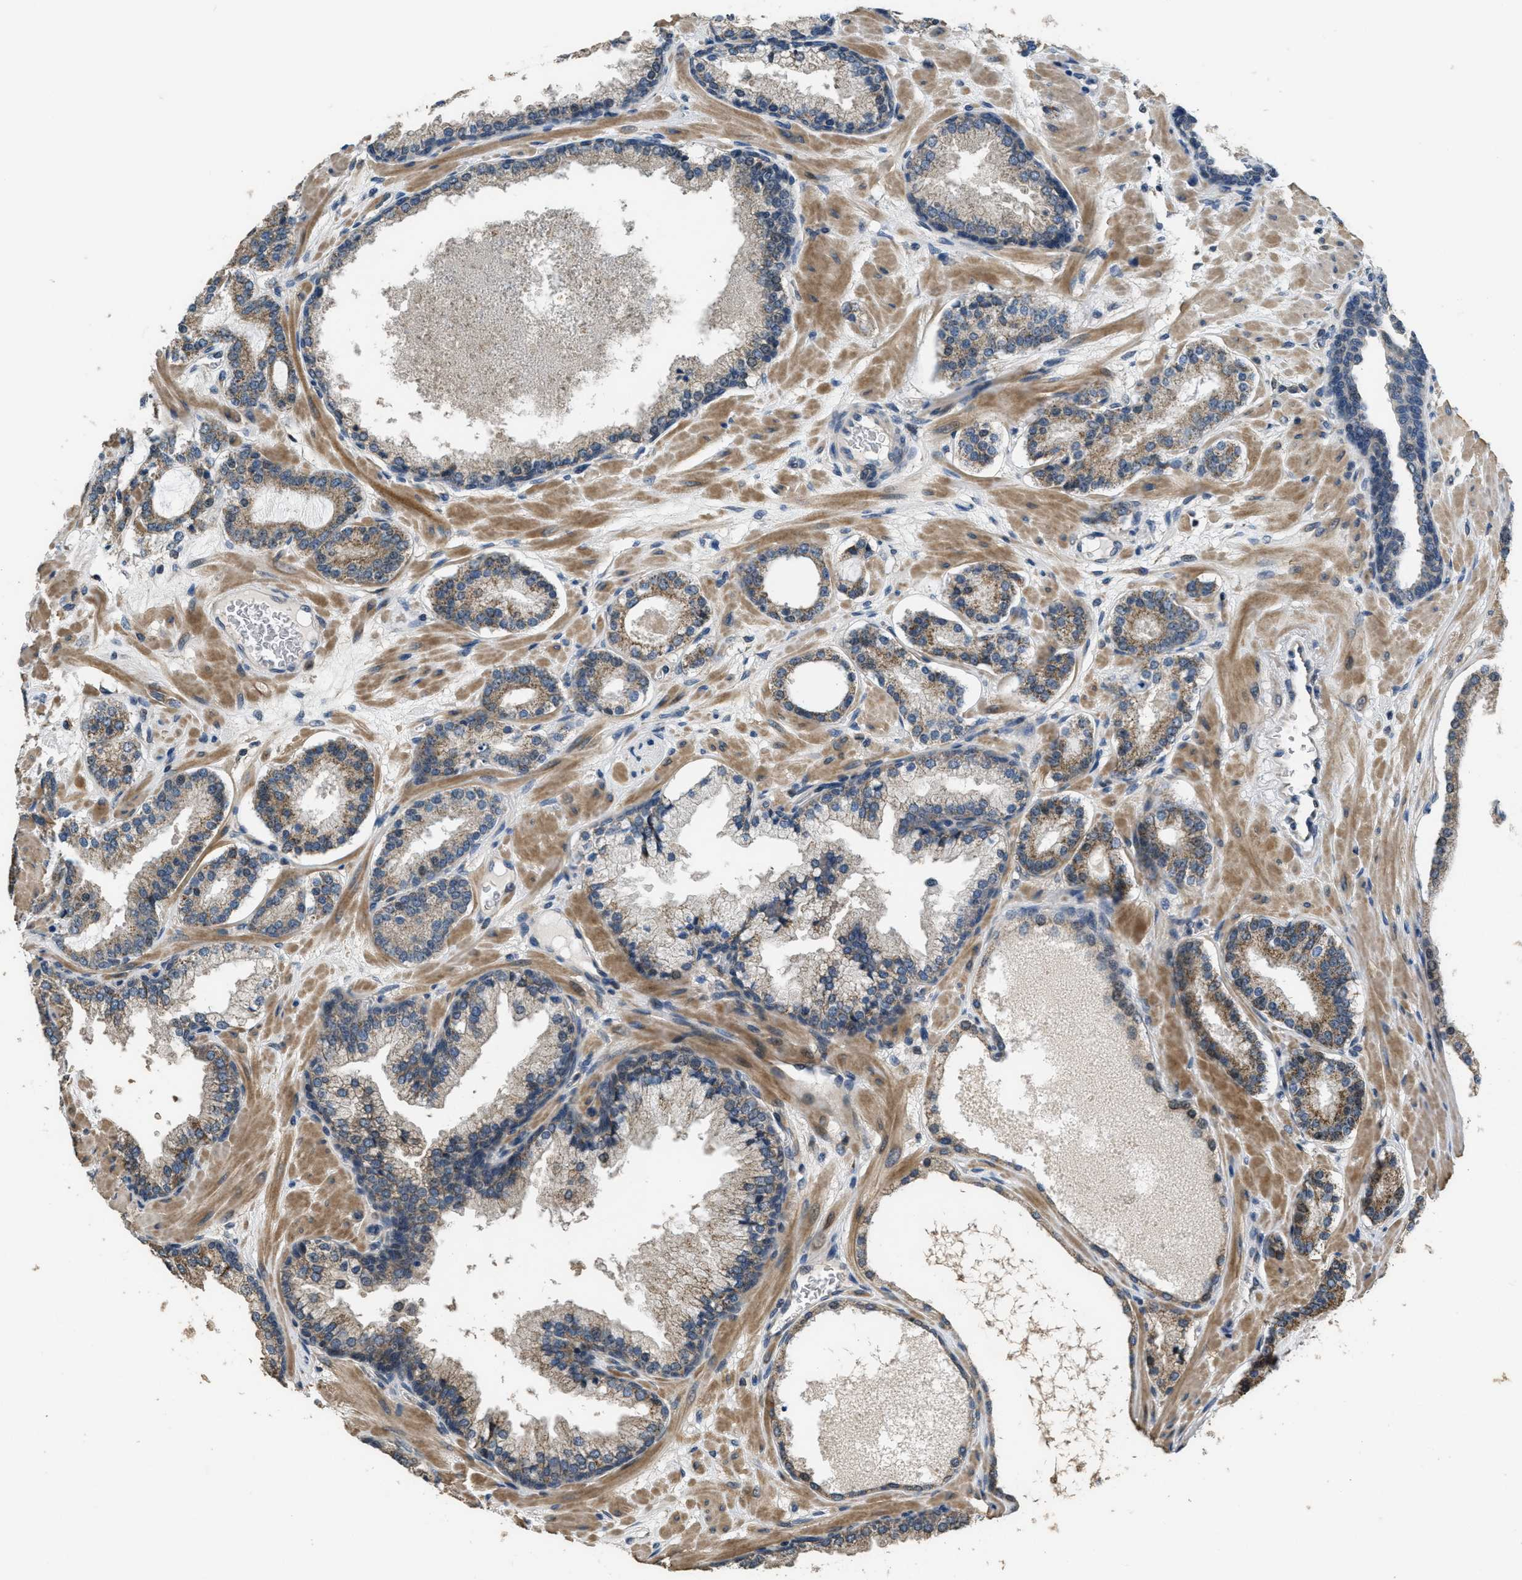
{"staining": {"intensity": "moderate", "quantity": "25%-75%", "location": "cytoplasmic/membranous"}, "tissue": "prostate cancer", "cell_type": "Tumor cells", "image_type": "cancer", "snomed": [{"axis": "morphology", "description": "Adenocarcinoma, Low grade"}, {"axis": "topography", "description": "Prostate"}], "caption": "Protein staining of prostate adenocarcinoma (low-grade) tissue exhibits moderate cytoplasmic/membranous staining in approximately 25%-75% of tumor cells.", "gene": "NAT1", "patient": {"sex": "male", "age": 63}}